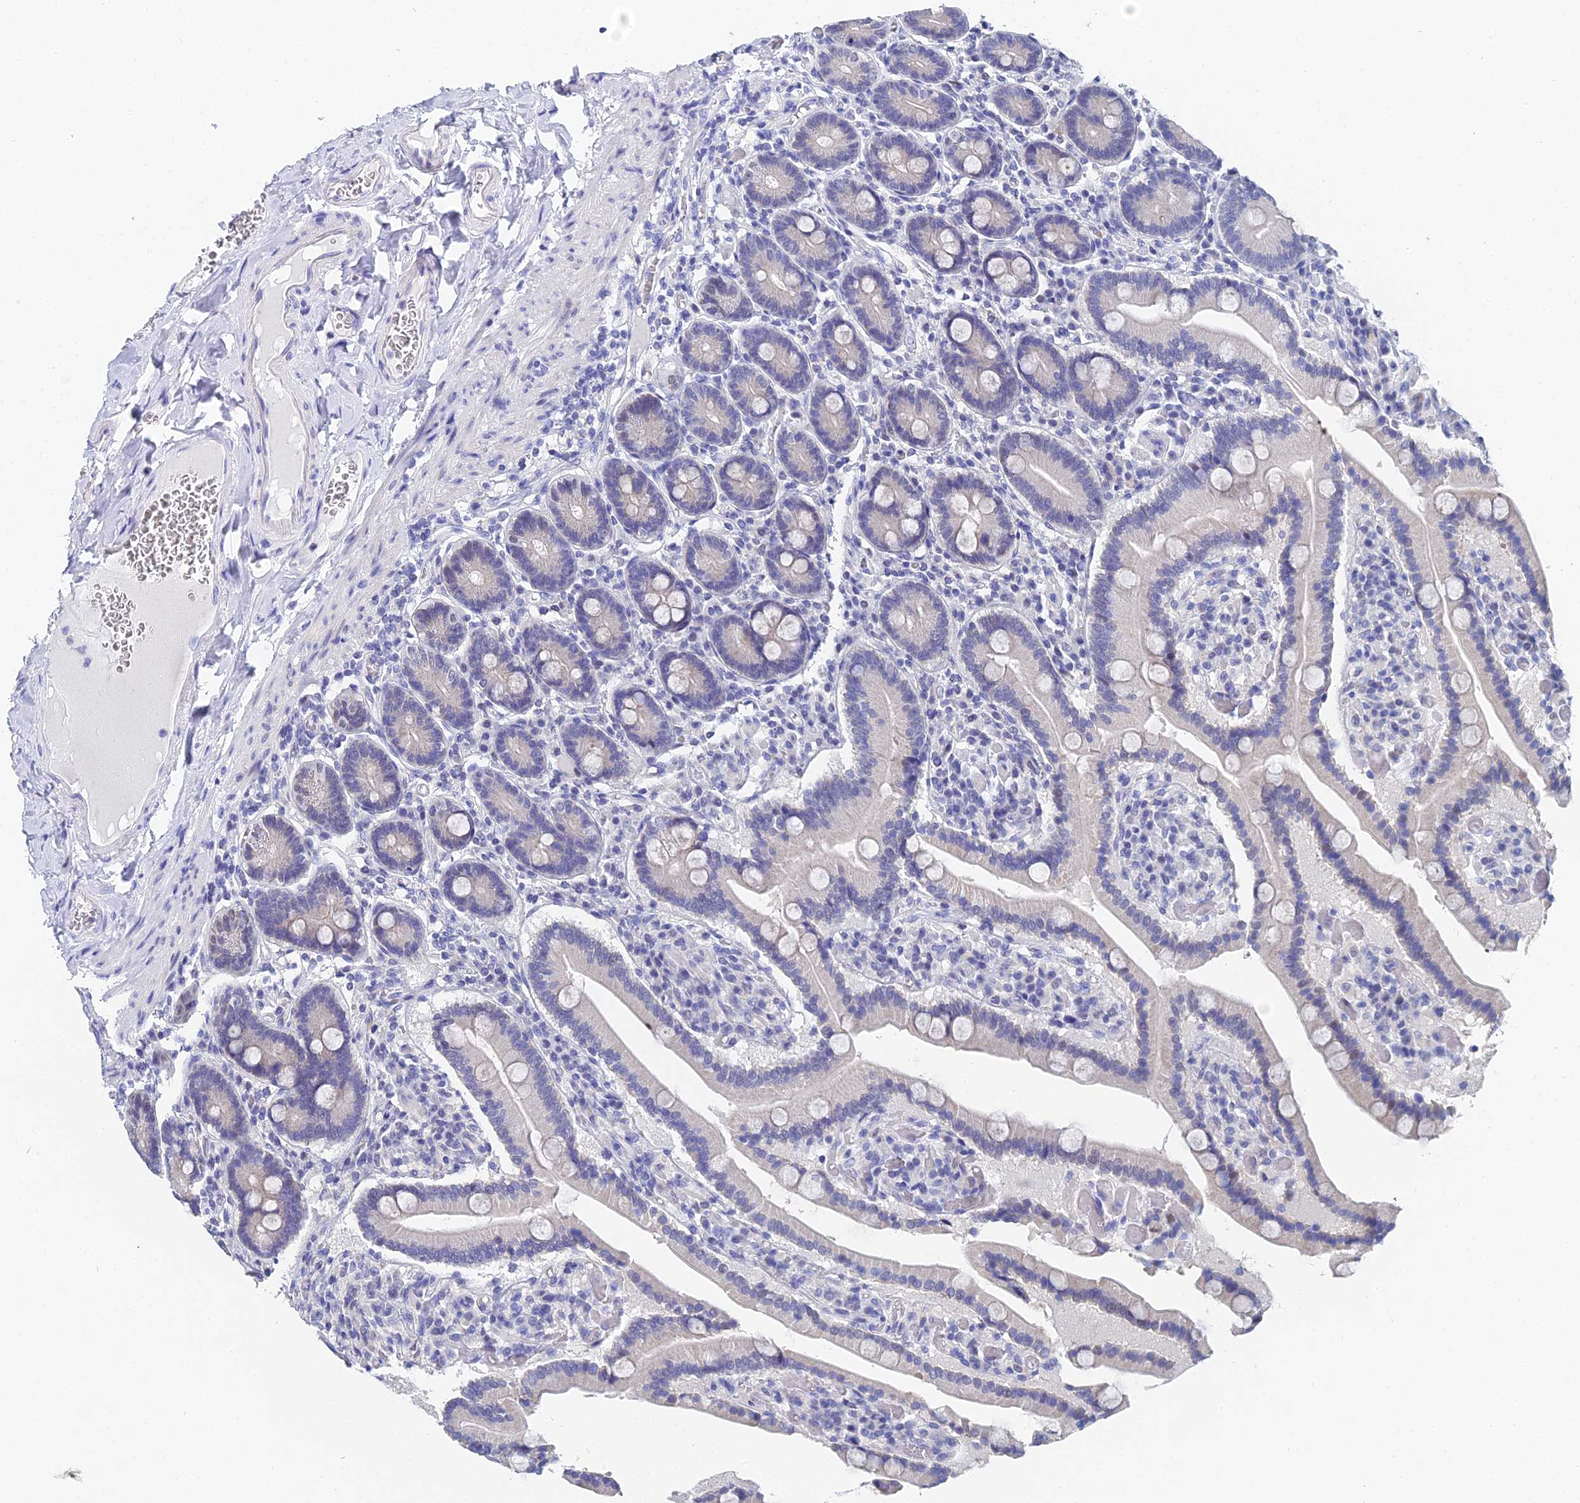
{"staining": {"intensity": "negative", "quantity": "none", "location": "none"}, "tissue": "duodenum", "cell_type": "Glandular cells", "image_type": "normal", "snomed": [{"axis": "morphology", "description": "Normal tissue, NOS"}, {"axis": "topography", "description": "Duodenum"}], "caption": "Histopathology image shows no protein staining in glandular cells of normal duodenum. (DAB (3,3'-diaminobenzidine) immunohistochemistry, high magnification).", "gene": "OCM2", "patient": {"sex": "female", "age": 62}}